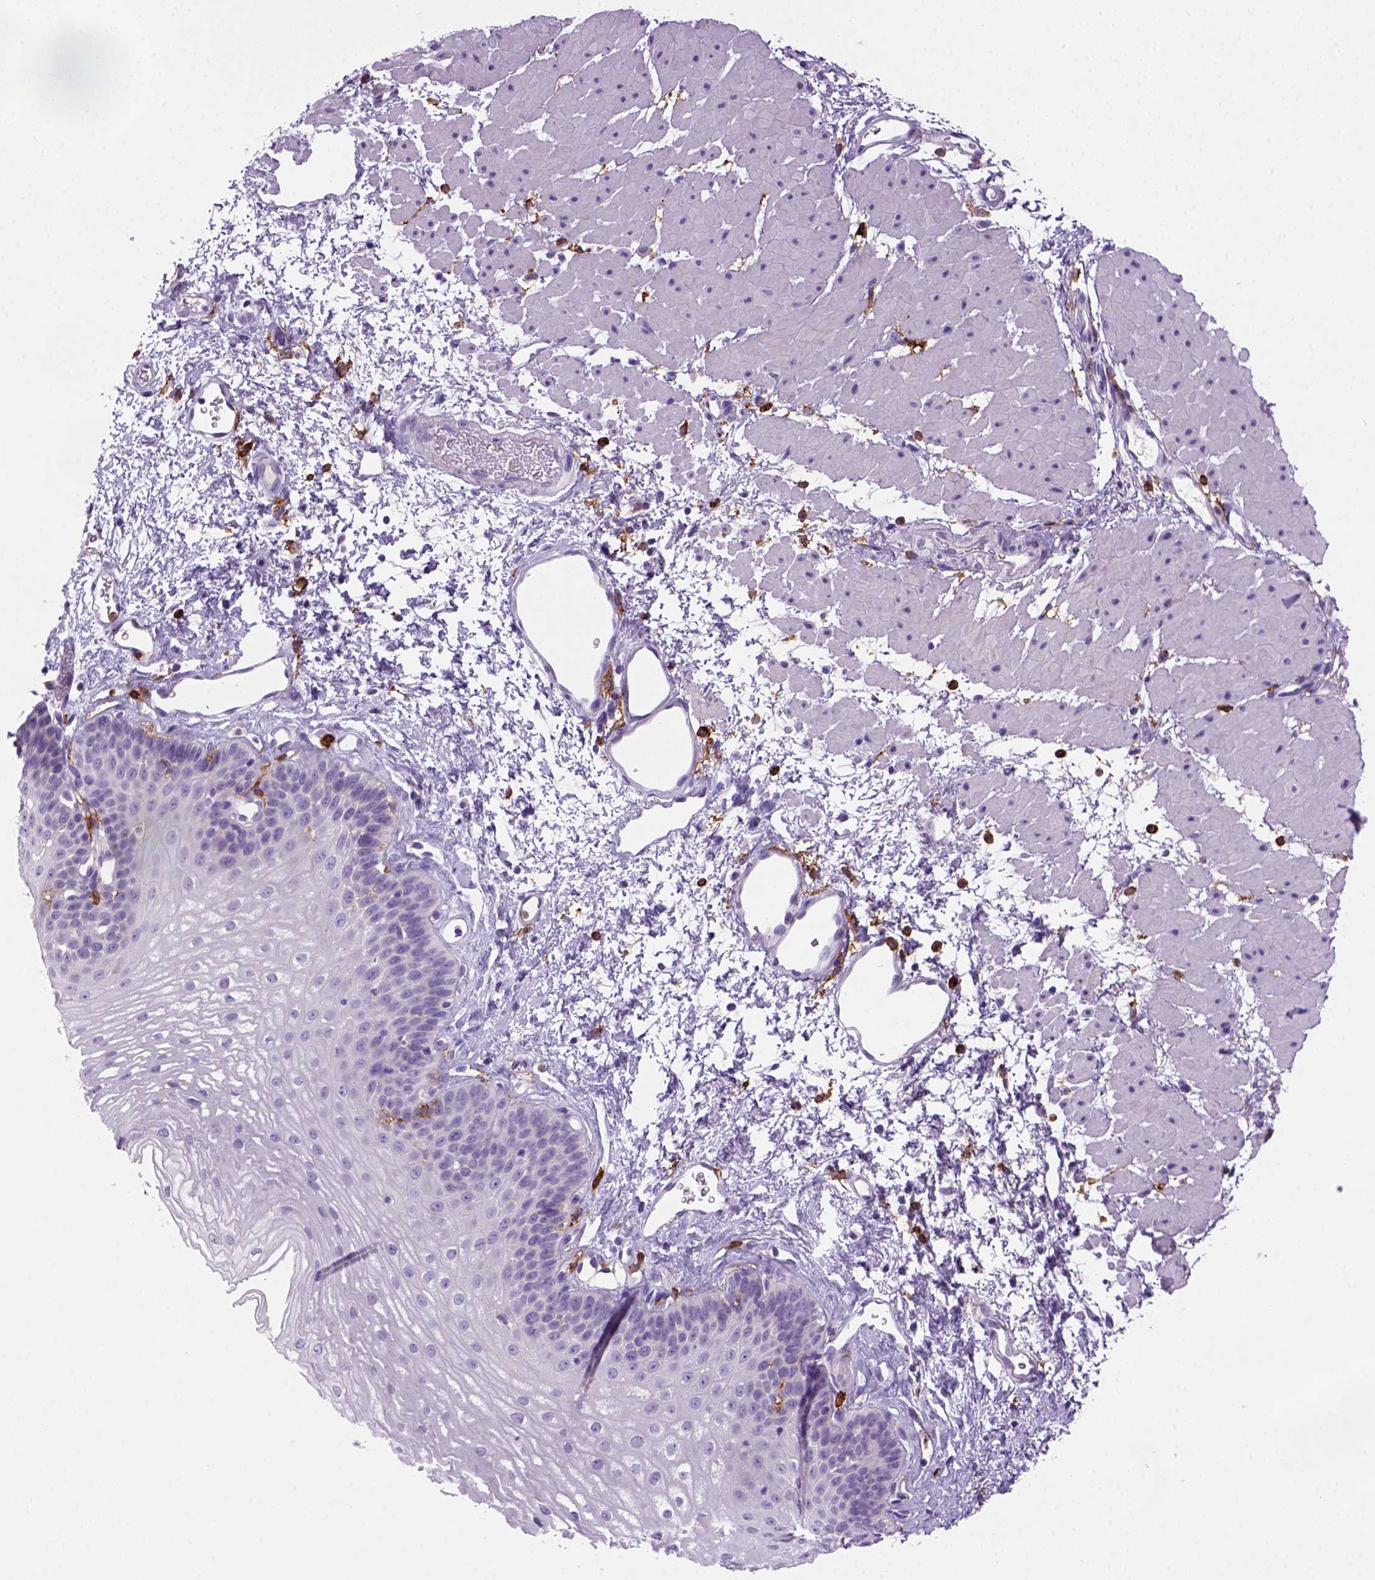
{"staining": {"intensity": "negative", "quantity": "none", "location": "none"}, "tissue": "esophagus", "cell_type": "Squamous epithelial cells", "image_type": "normal", "snomed": [{"axis": "morphology", "description": "Normal tissue, NOS"}, {"axis": "topography", "description": "Esophagus"}], "caption": "Squamous epithelial cells show no significant protein staining in normal esophagus.", "gene": "CD14", "patient": {"sex": "female", "age": 62}}